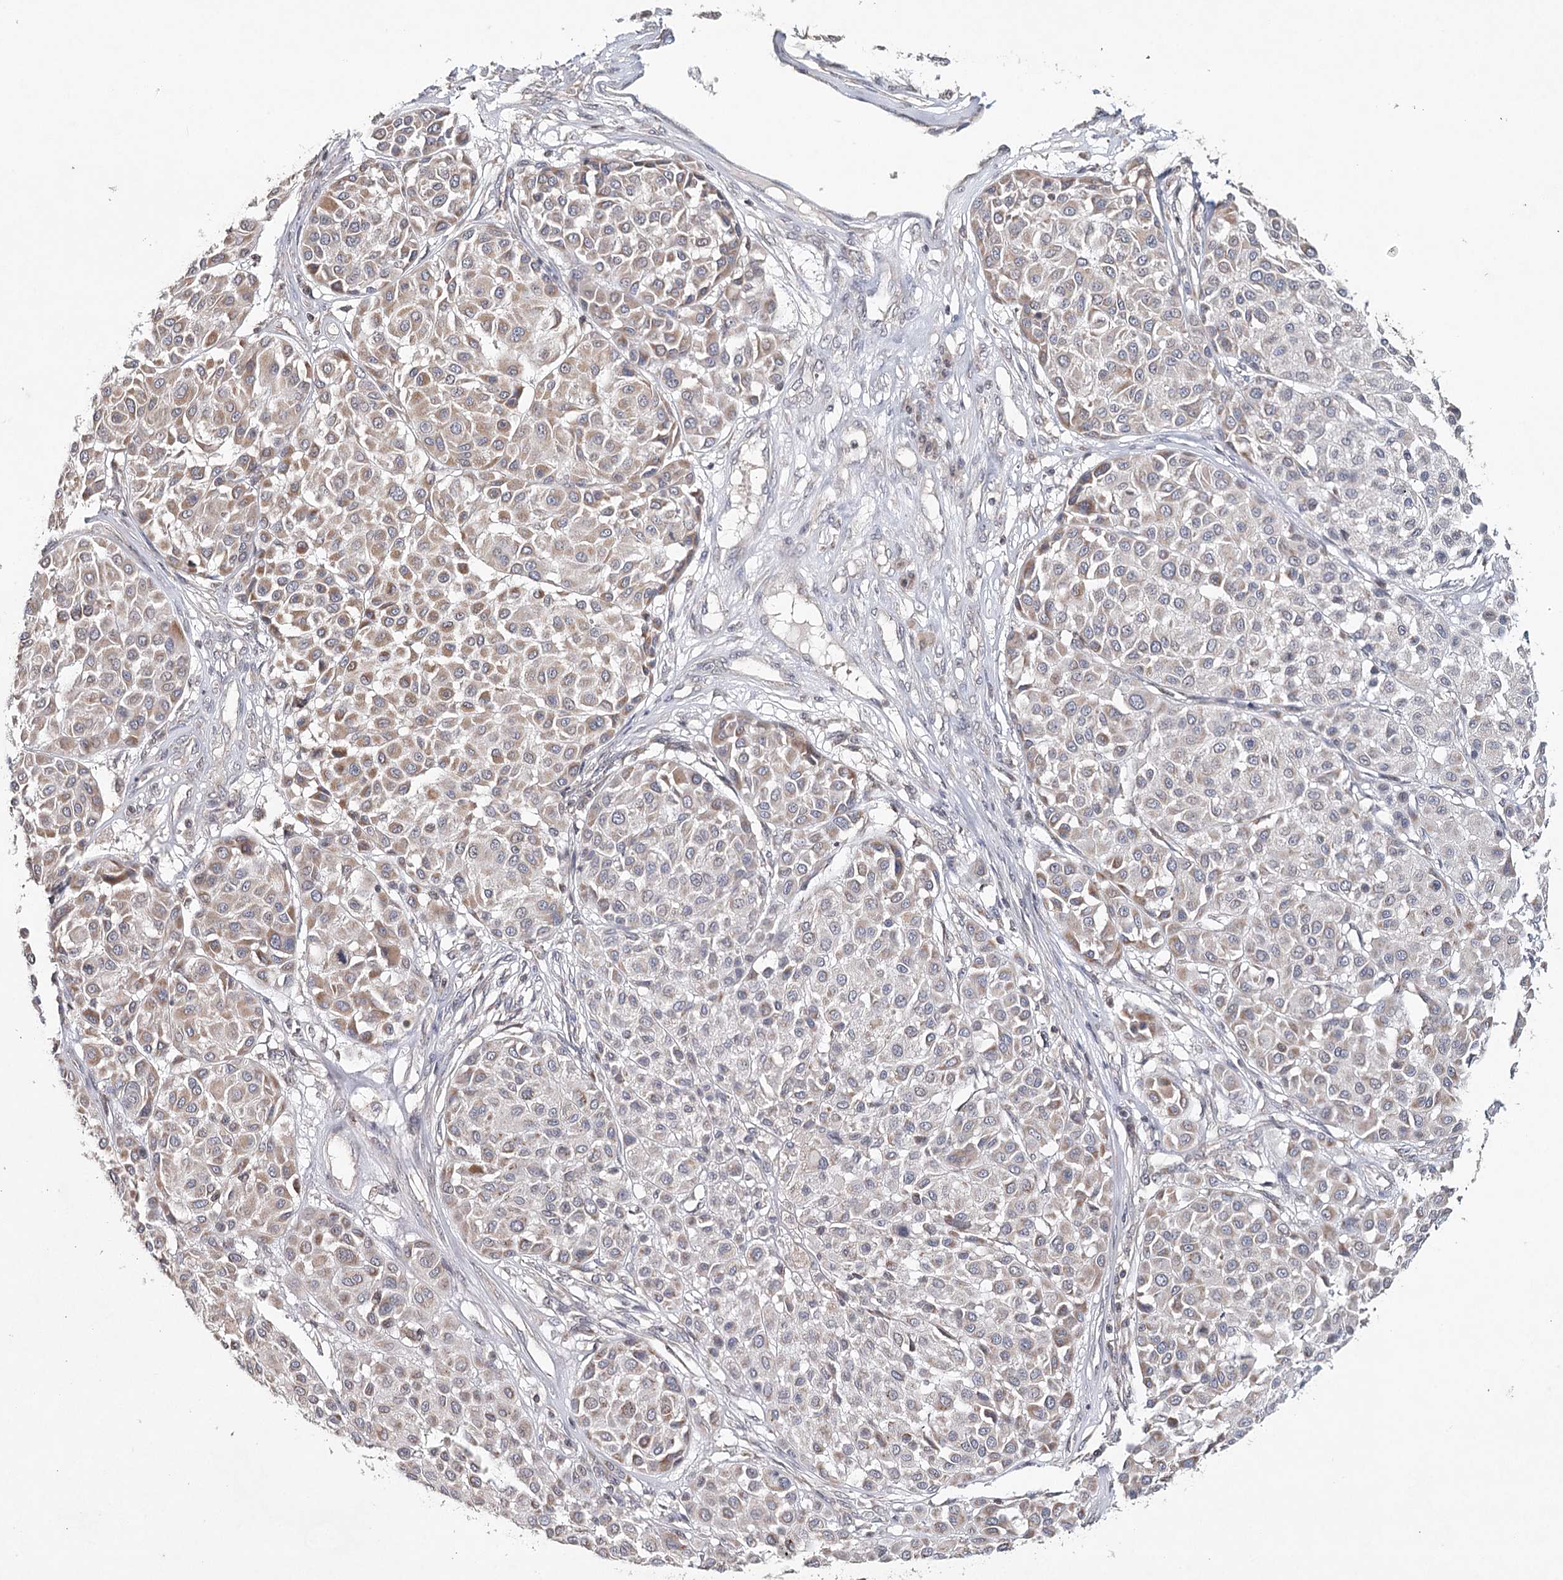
{"staining": {"intensity": "moderate", "quantity": "25%-75%", "location": "cytoplasmic/membranous"}, "tissue": "melanoma", "cell_type": "Tumor cells", "image_type": "cancer", "snomed": [{"axis": "morphology", "description": "Malignant melanoma, Metastatic site"}, {"axis": "topography", "description": "Soft tissue"}], "caption": "IHC photomicrograph of neoplastic tissue: human melanoma stained using IHC exhibits medium levels of moderate protein expression localized specifically in the cytoplasmic/membranous of tumor cells, appearing as a cytoplasmic/membranous brown color.", "gene": "ICOS", "patient": {"sex": "male", "age": 41}}